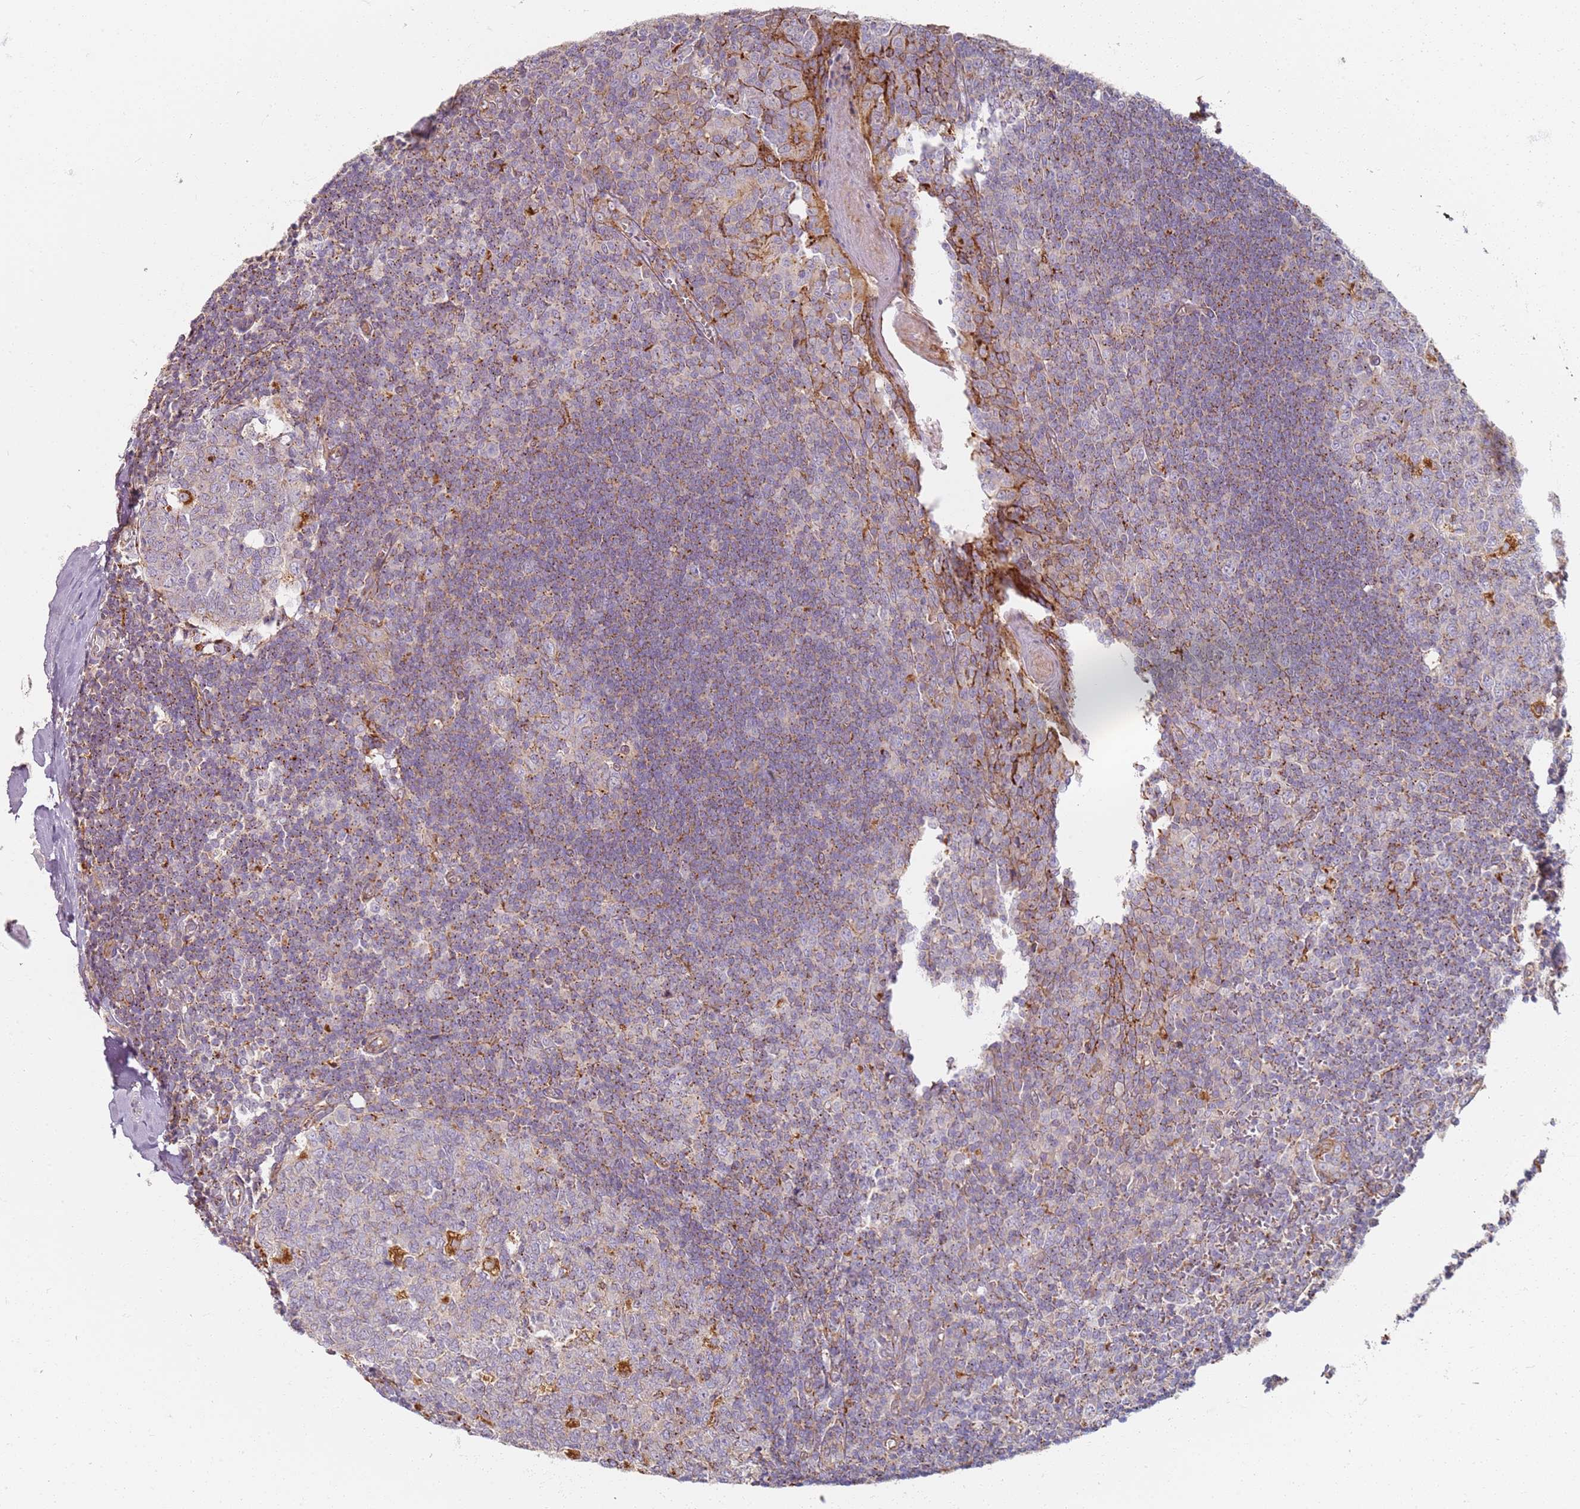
{"staining": {"intensity": "moderate", "quantity": "<25%", "location": "cytoplasmic/membranous"}, "tissue": "tonsil", "cell_type": "Germinal center cells", "image_type": "normal", "snomed": [{"axis": "morphology", "description": "Normal tissue, NOS"}, {"axis": "topography", "description": "Tonsil"}], "caption": "Tonsil stained with DAB (3,3'-diaminobenzidine) IHC reveals low levels of moderate cytoplasmic/membranous expression in approximately <25% of germinal center cells. Using DAB (brown) and hematoxylin (blue) stains, captured at high magnification using brightfield microscopy.", "gene": "PROKR2", "patient": {"sex": "male", "age": 27}}